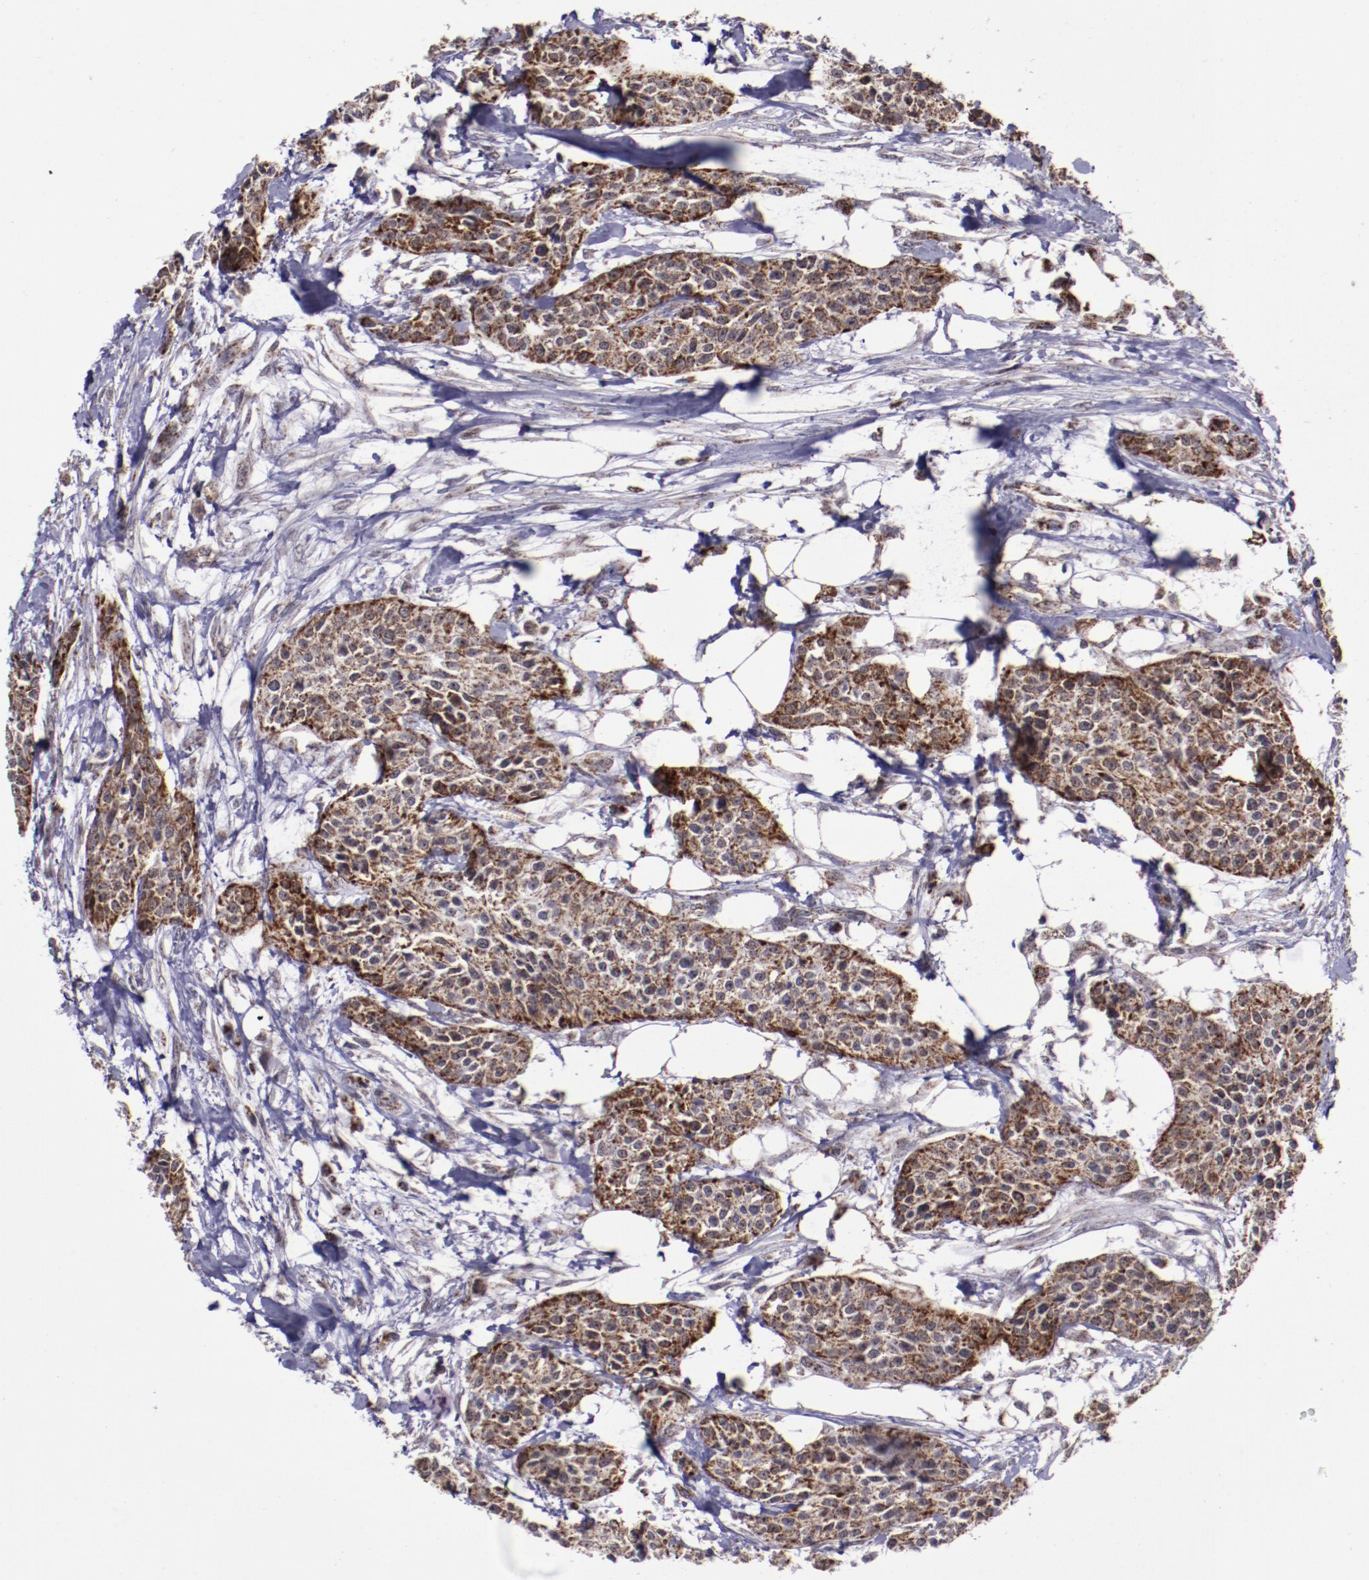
{"staining": {"intensity": "moderate", "quantity": ">75%", "location": "cytoplasmic/membranous"}, "tissue": "urothelial cancer", "cell_type": "Tumor cells", "image_type": "cancer", "snomed": [{"axis": "morphology", "description": "Urothelial carcinoma, High grade"}, {"axis": "topography", "description": "Urinary bladder"}], "caption": "Human urothelial cancer stained with a protein marker exhibits moderate staining in tumor cells.", "gene": "LONP1", "patient": {"sex": "male", "age": 56}}